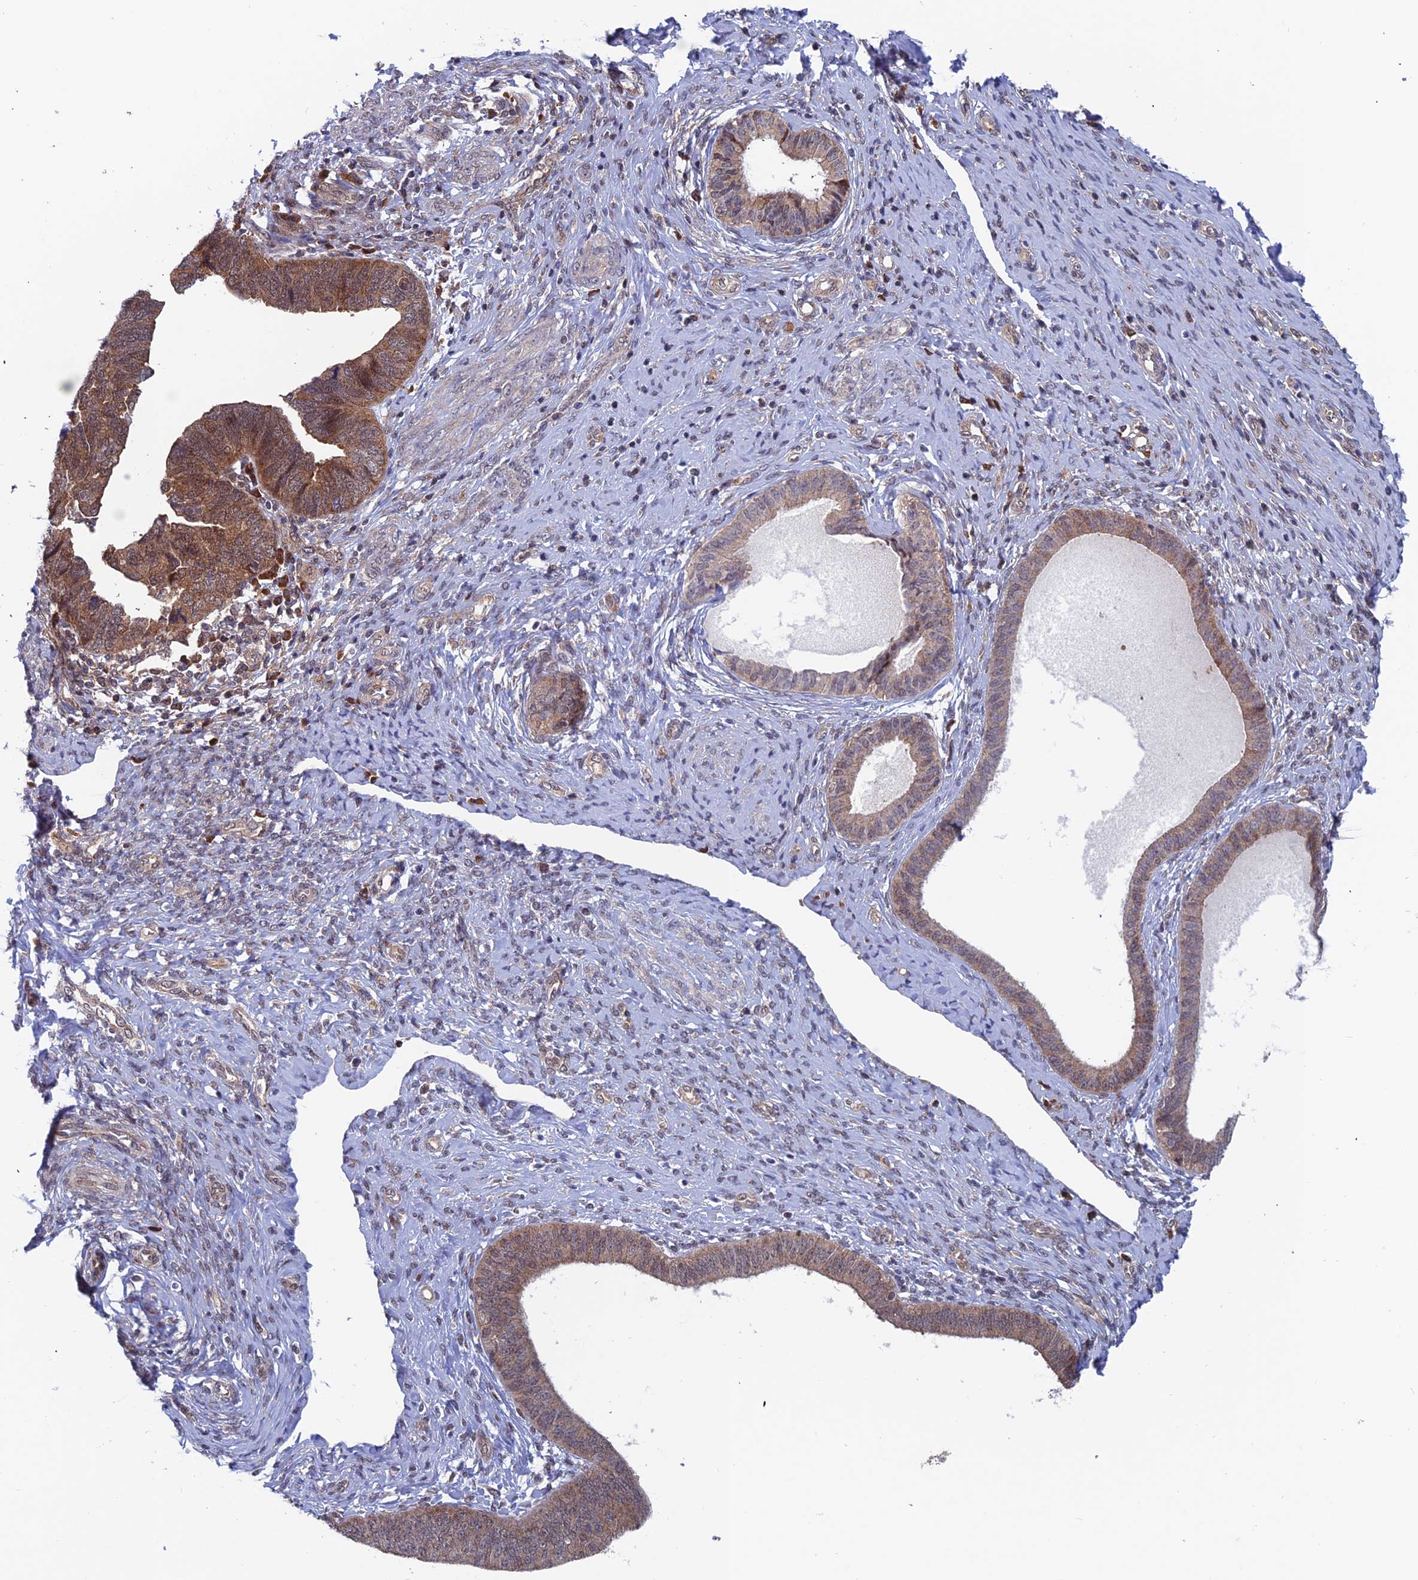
{"staining": {"intensity": "strong", "quantity": ">75%", "location": "cytoplasmic/membranous,nuclear"}, "tissue": "endometrial cancer", "cell_type": "Tumor cells", "image_type": "cancer", "snomed": [{"axis": "morphology", "description": "Adenocarcinoma, NOS"}, {"axis": "topography", "description": "Endometrium"}], "caption": "Immunohistochemistry (IHC) (DAB) staining of human endometrial cancer (adenocarcinoma) displays strong cytoplasmic/membranous and nuclear protein staining in approximately >75% of tumor cells.", "gene": "IGBP1", "patient": {"sex": "female", "age": 79}}